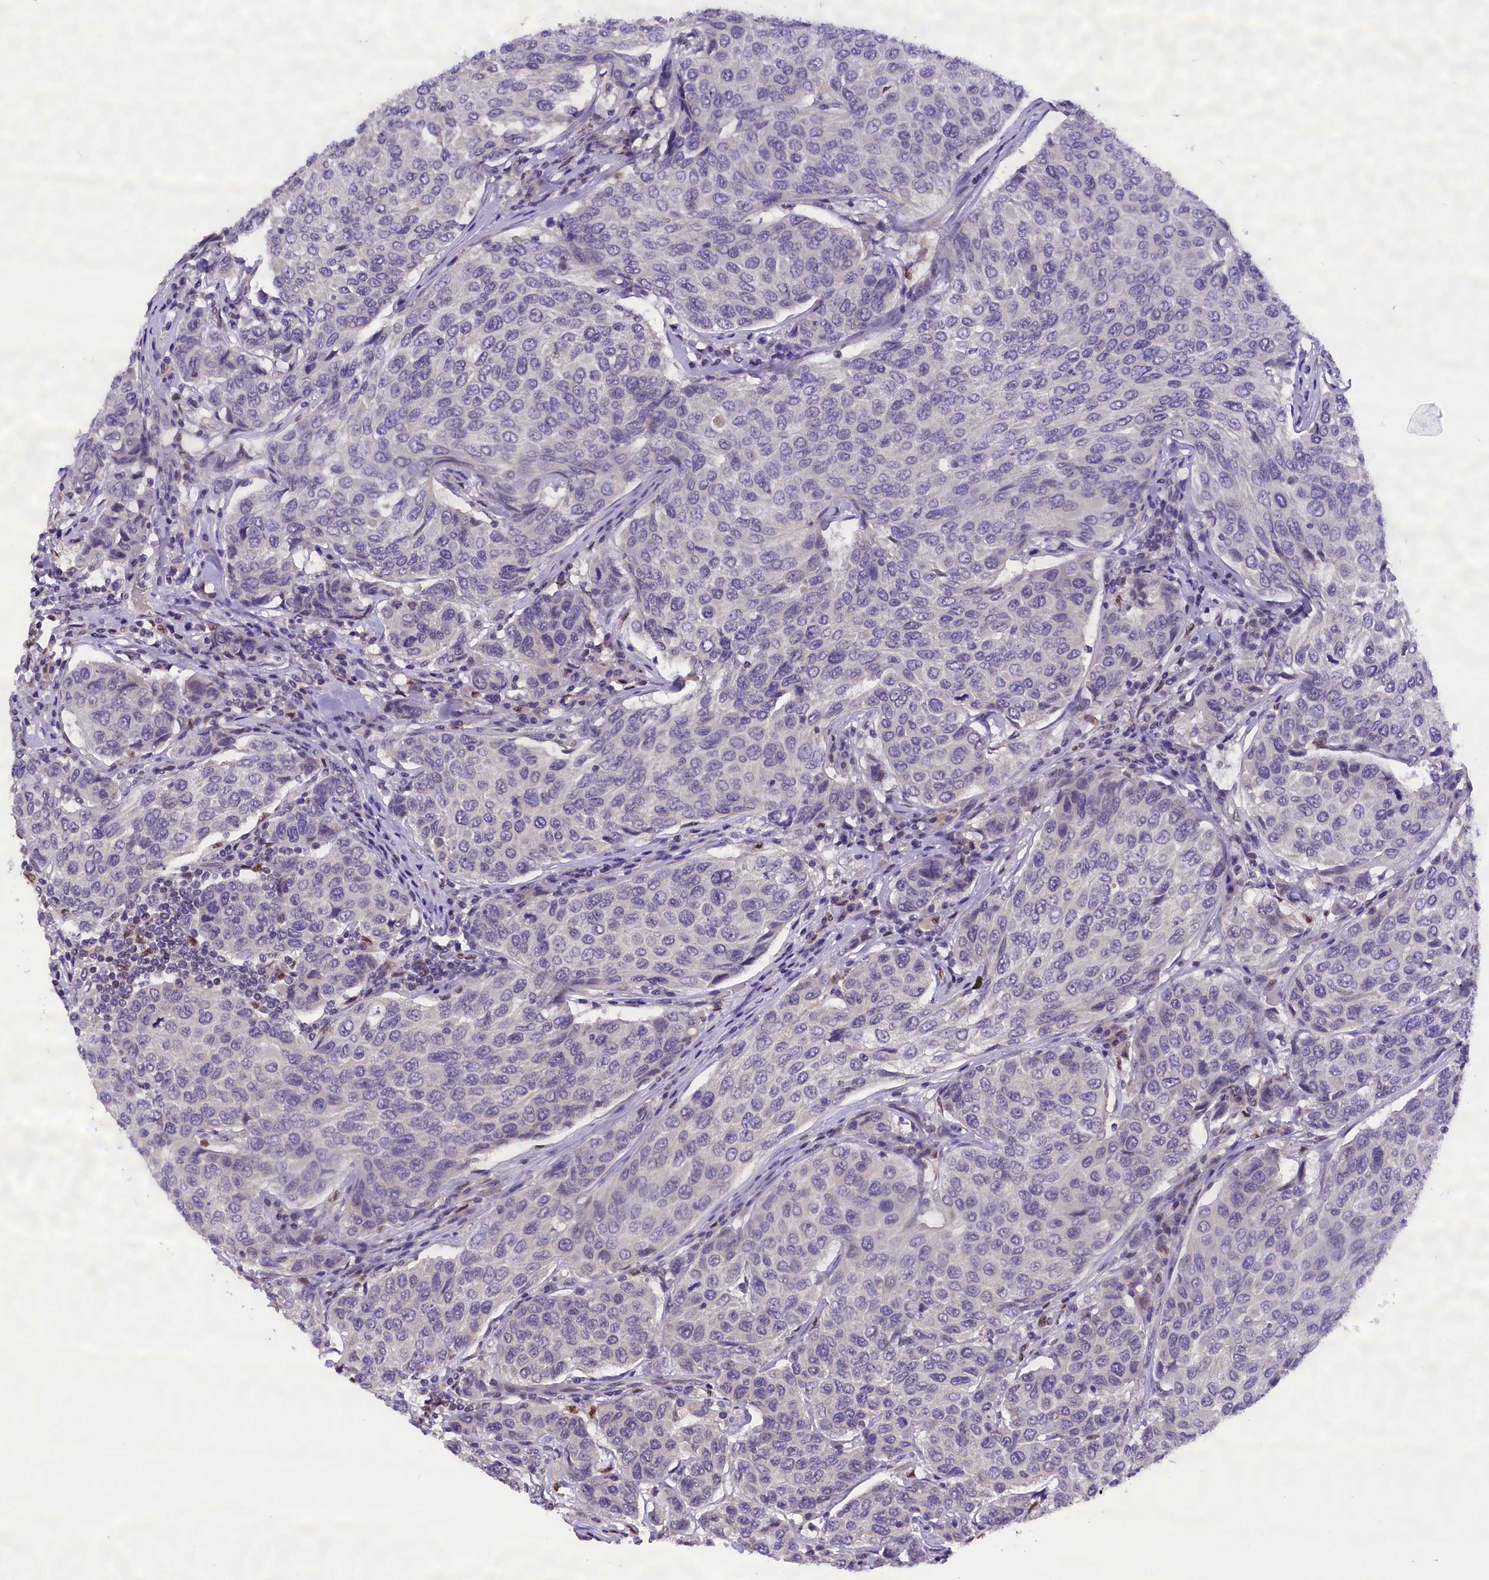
{"staining": {"intensity": "negative", "quantity": "none", "location": "none"}, "tissue": "breast cancer", "cell_type": "Tumor cells", "image_type": "cancer", "snomed": [{"axis": "morphology", "description": "Duct carcinoma"}, {"axis": "topography", "description": "Breast"}], "caption": "Immunohistochemistry (IHC) of intraductal carcinoma (breast) displays no positivity in tumor cells.", "gene": "BTBD9", "patient": {"sex": "female", "age": 55}}